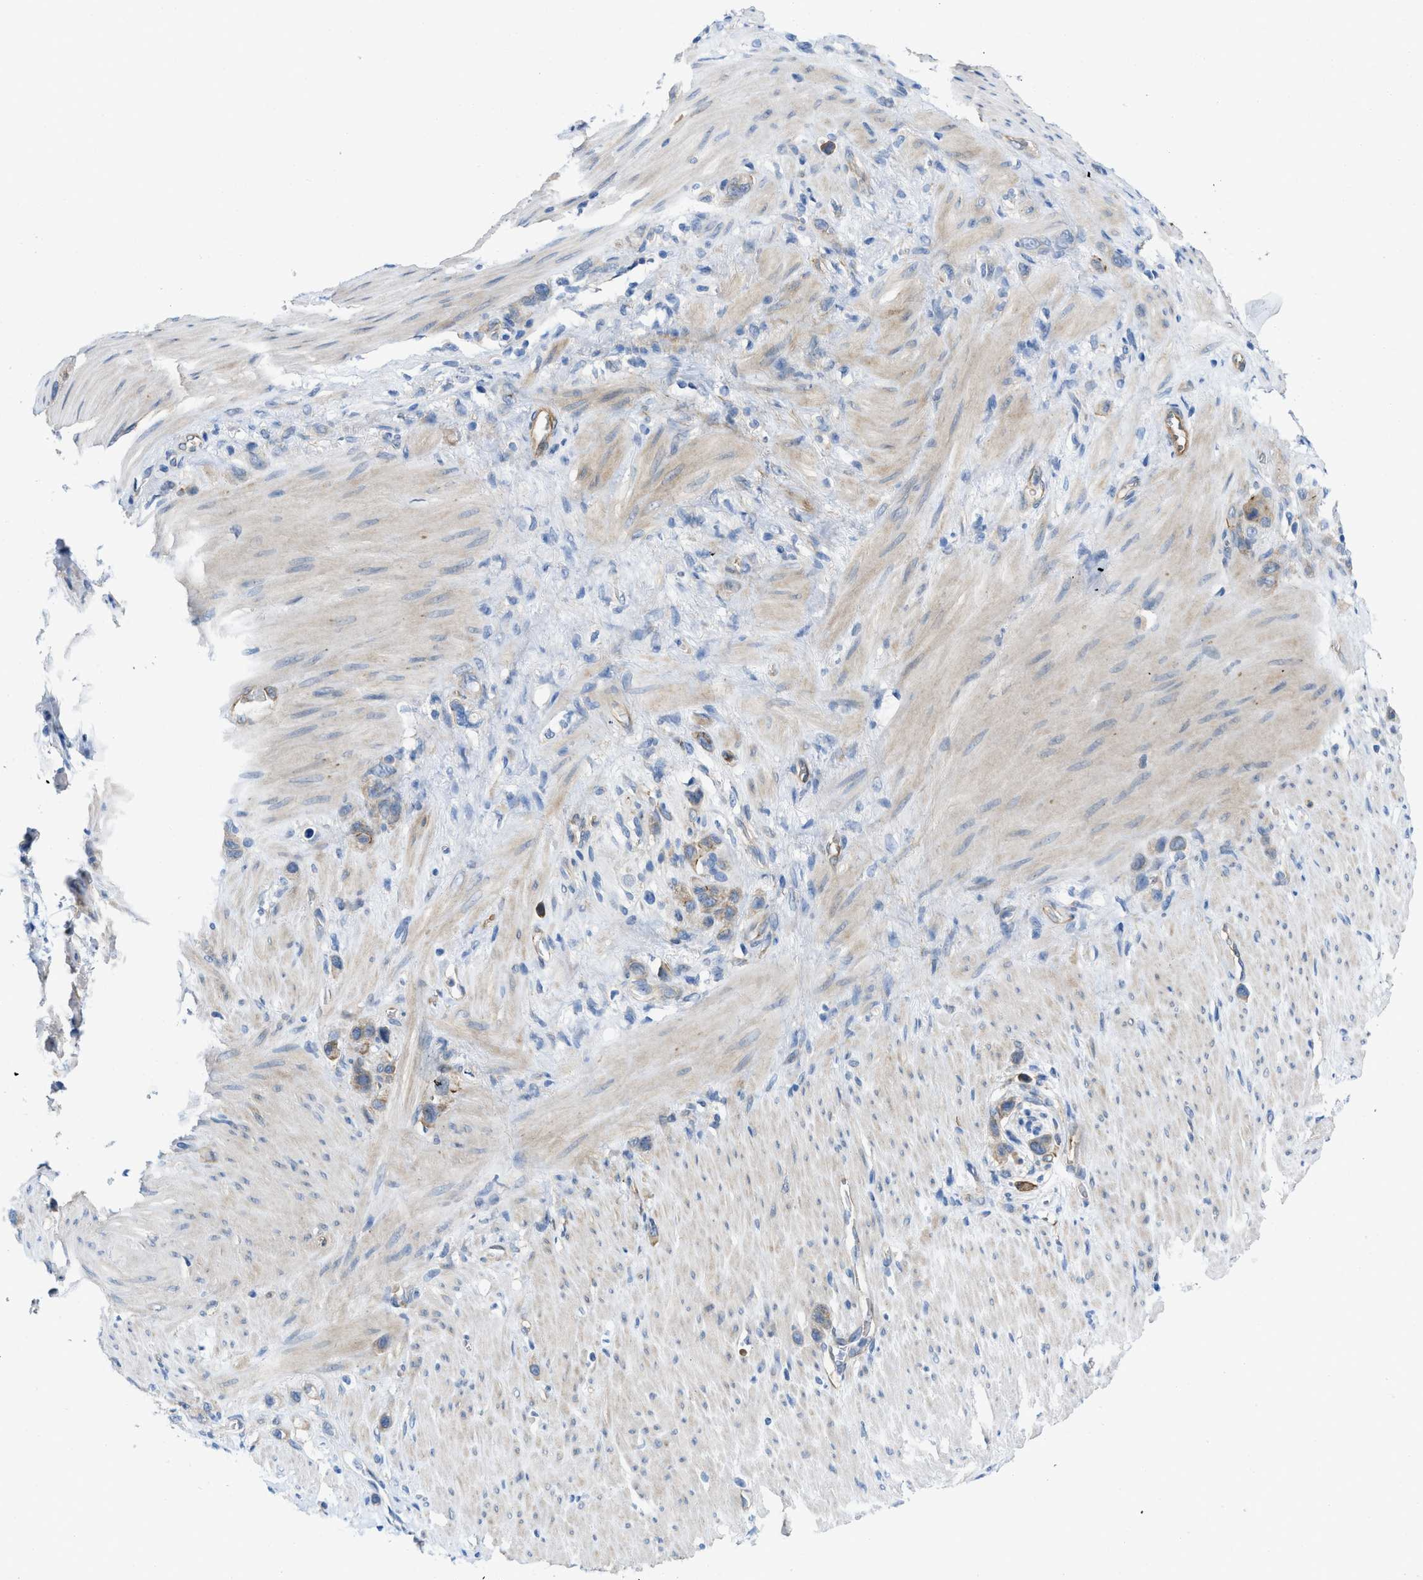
{"staining": {"intensity": "weak", "quantity": "<25%", "location": "cytoplasmic/membranous"}, "tissue": "stomach cancer", "cell_type": "Tumor cells", "image_type": "cancer", "snomed": [{"axis": "morphology", "description": "Adenocarcinoma, NOS"}, {"axis": "morphology", "description": "Adenocarcinoma, High grade"}, {"axis": "topography", "description": "Stomach, upper"}, {"axis": "topography", "description": "Stomach, lower"}], "caption": "This is an immunohistochemistry (IHC) micrograph of human adenocarcinoma (high-grade) (stomach). There is no expression in tumor cells.", "gene": "PDLIM5", "patient": {"sex": "female", "age": 65}}